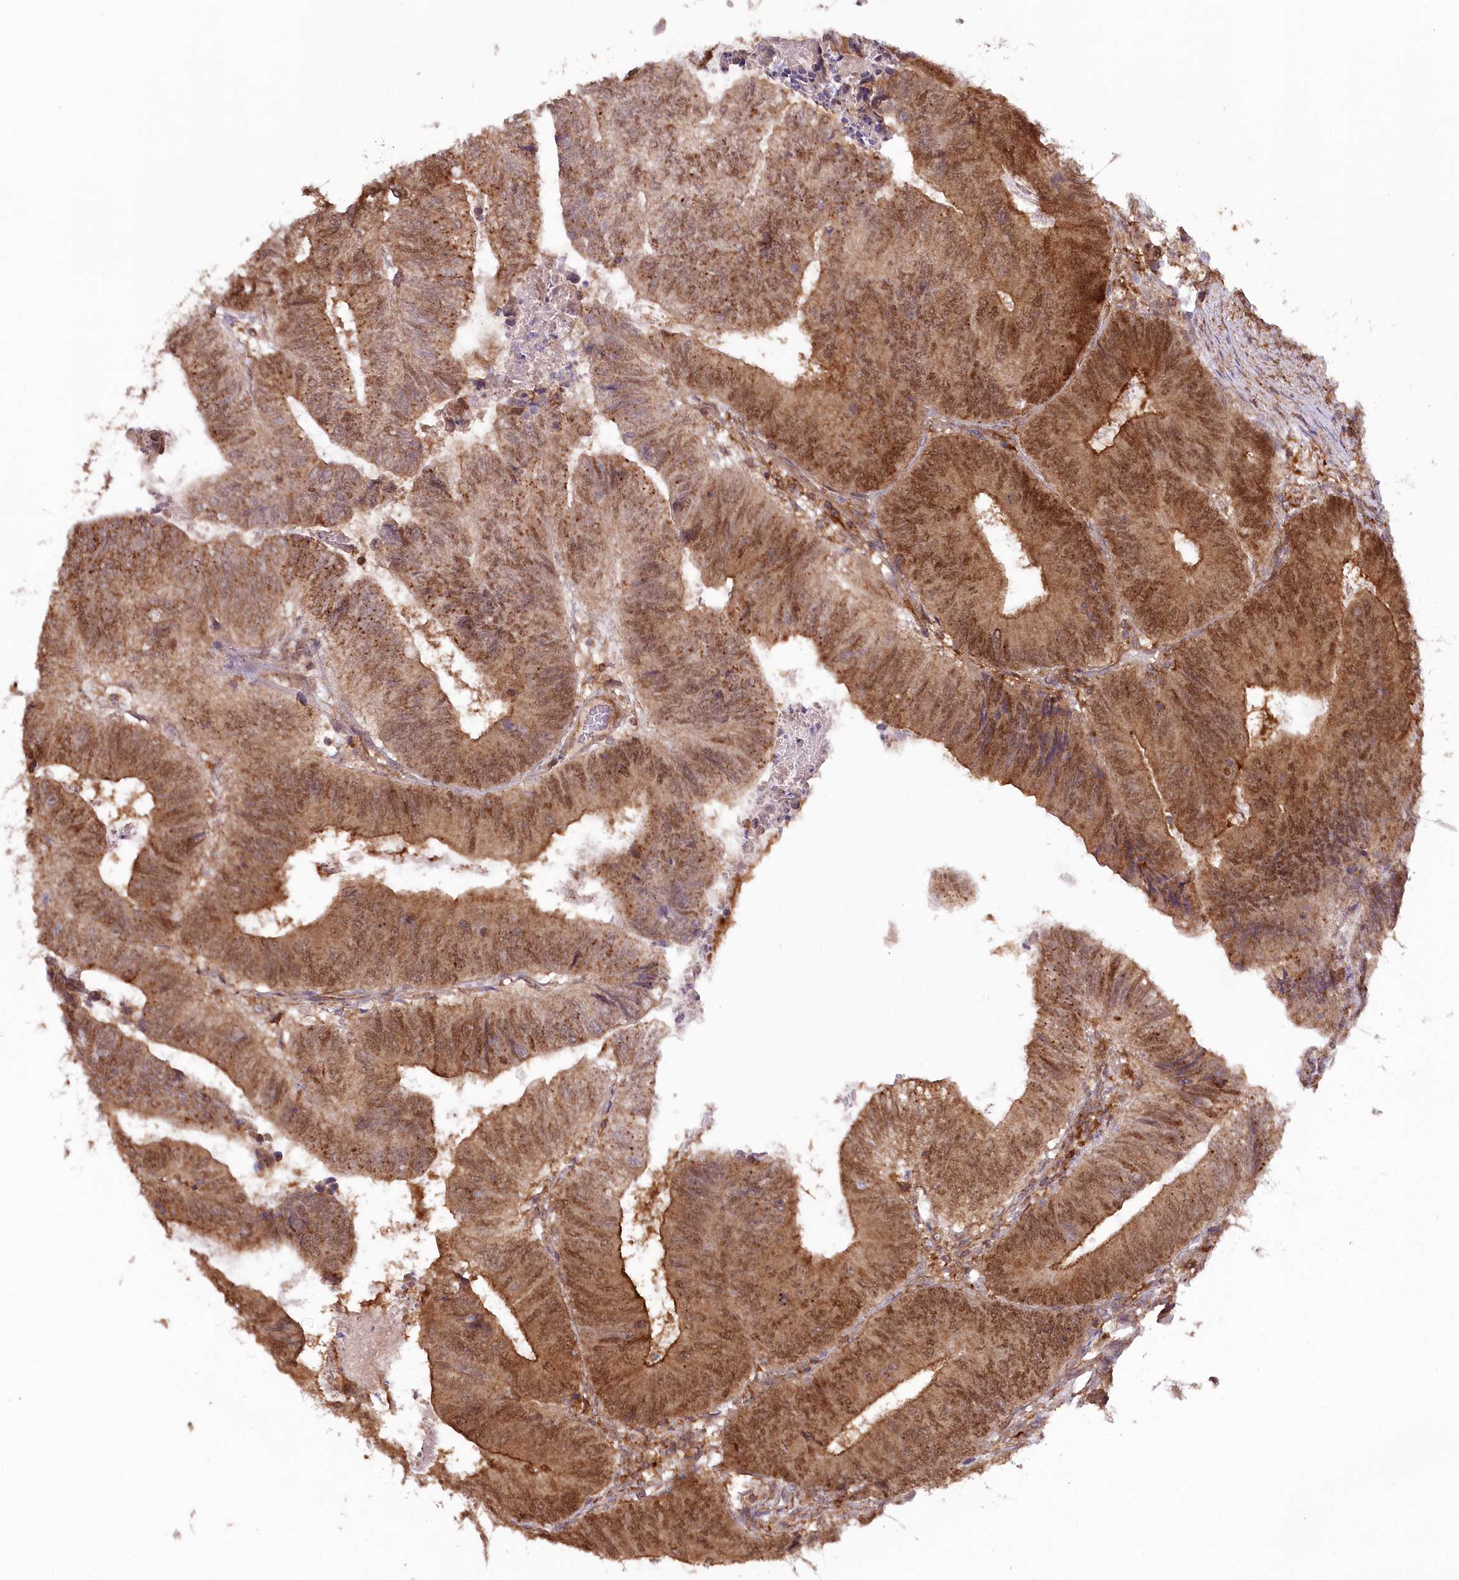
{"staining": {"intensity": "moderate", "quantity": ">75%", "location": "cytoplasmic/membranous,nuclear"}, "tissue": "colorectal cancer", "cell_type": "Tumor cells", "image_type": "cancer", "snomed": [{"axis": "morphology", "description": "Adenocarcinoma, NOS"}, {"axis": "topography", "description": "Colon"}], "caption": "Colorectal cancer stained for a protein (brown) demonstrates moderate cytoplasmic/membranous and nuclear positive expression in approximately >75% of tumor cells.", "gene": "CCDC91", "patient": {"sex": "female", "age": 67}}